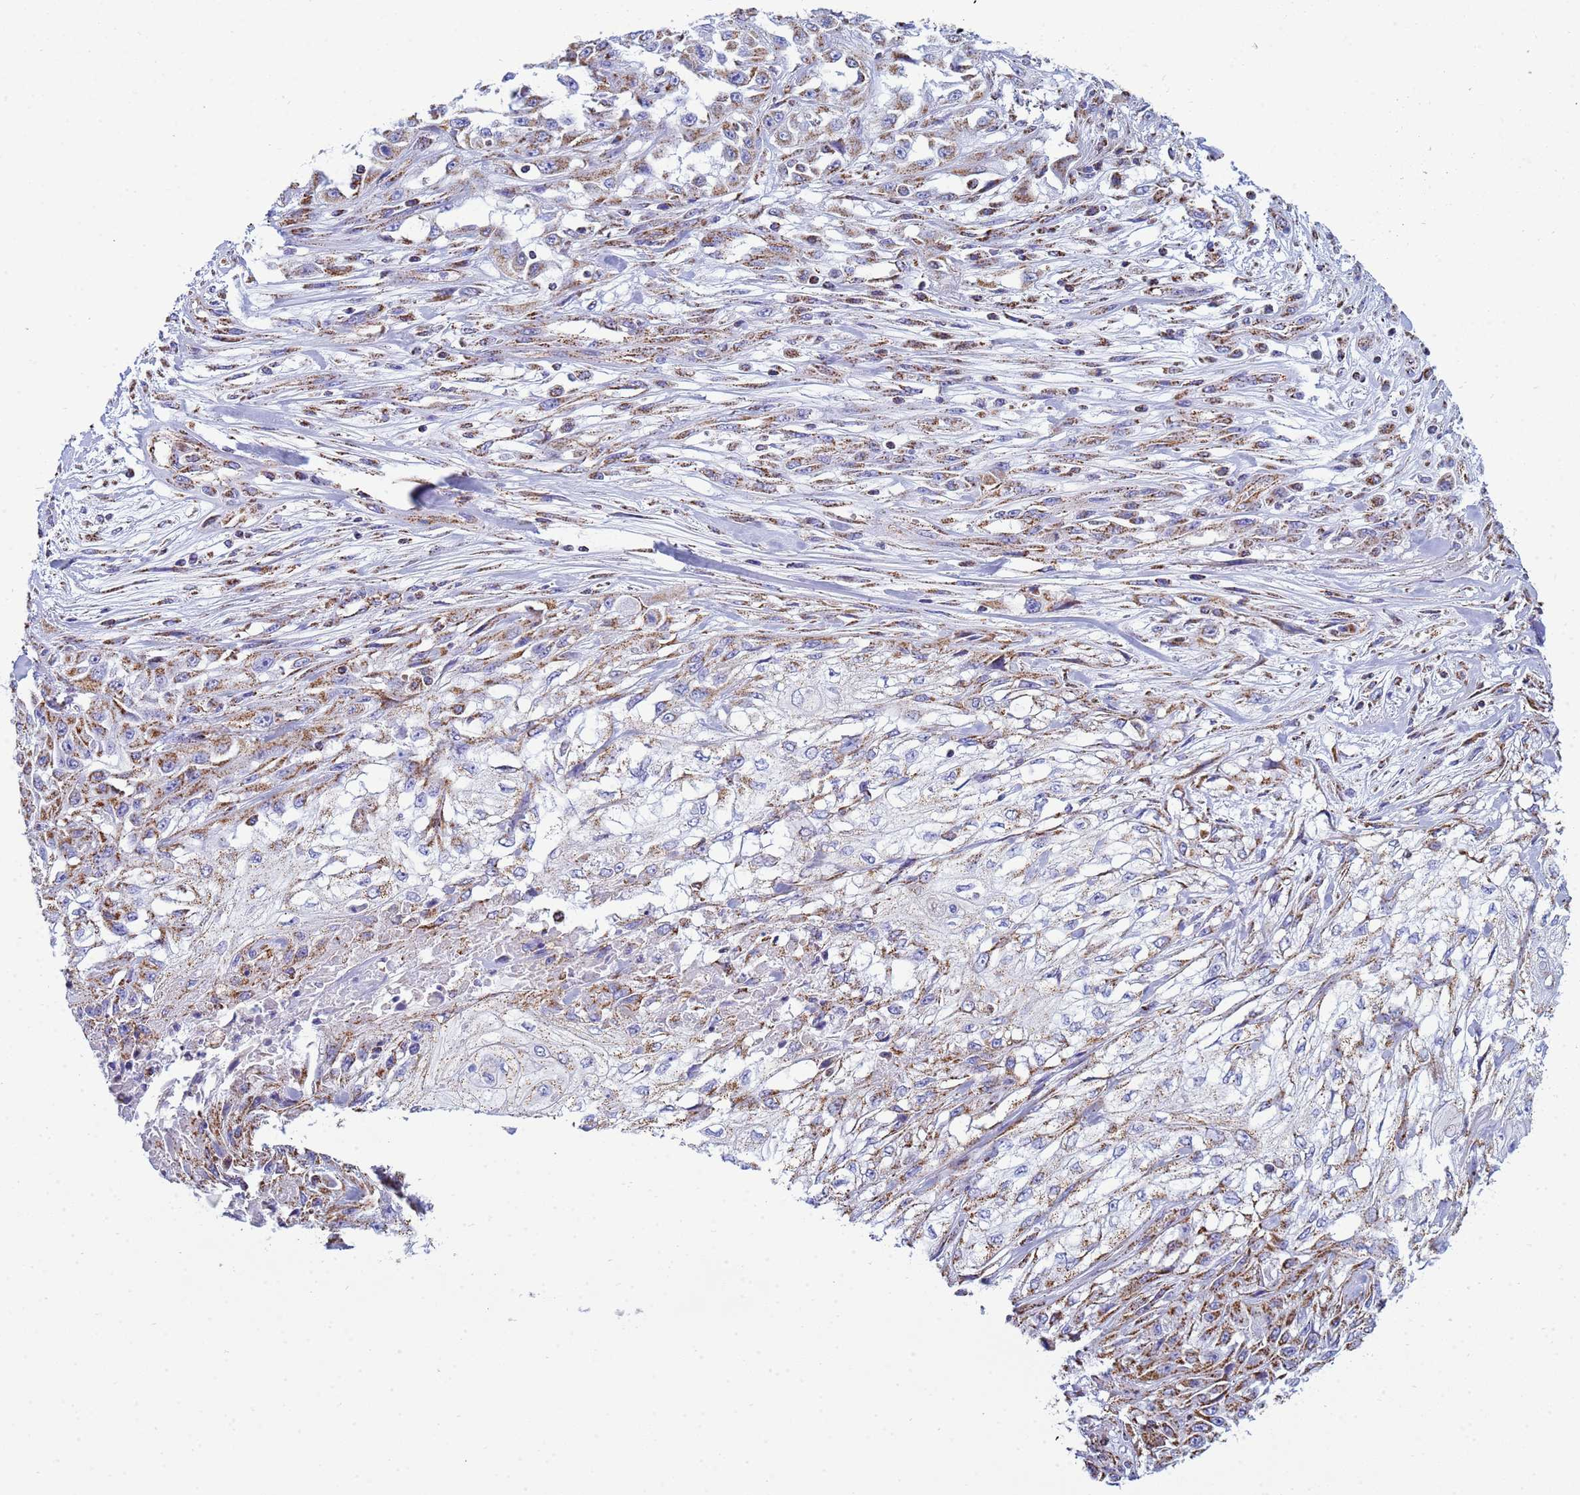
{"staining": {"intensity": "moderate", "quantity": "25%-75%", "location": "cytoplasmic/membranous"}, "tissue": "skin cancer", "cell_type": "Tumor cells", "image_type": "cancer", "snomed": [{"axis": "morphology", "description": "Squamous cell carcinoma, NOS"}, {"axis": "morphology", "description": "Squamous cell carcinoma, metastatic, NOS"}, {"axis": "topography", "description": "Skin"}, {"axis": "topography", "description": "Lymph node"}], "caption": "Tumor cells reveal moderate cytoplasmic/membranous staining in about 25%-75% of cells in skin squamous cell carcinoma.", "gene": "COQ4", "patient": {"sex": "male", "age": 75}}